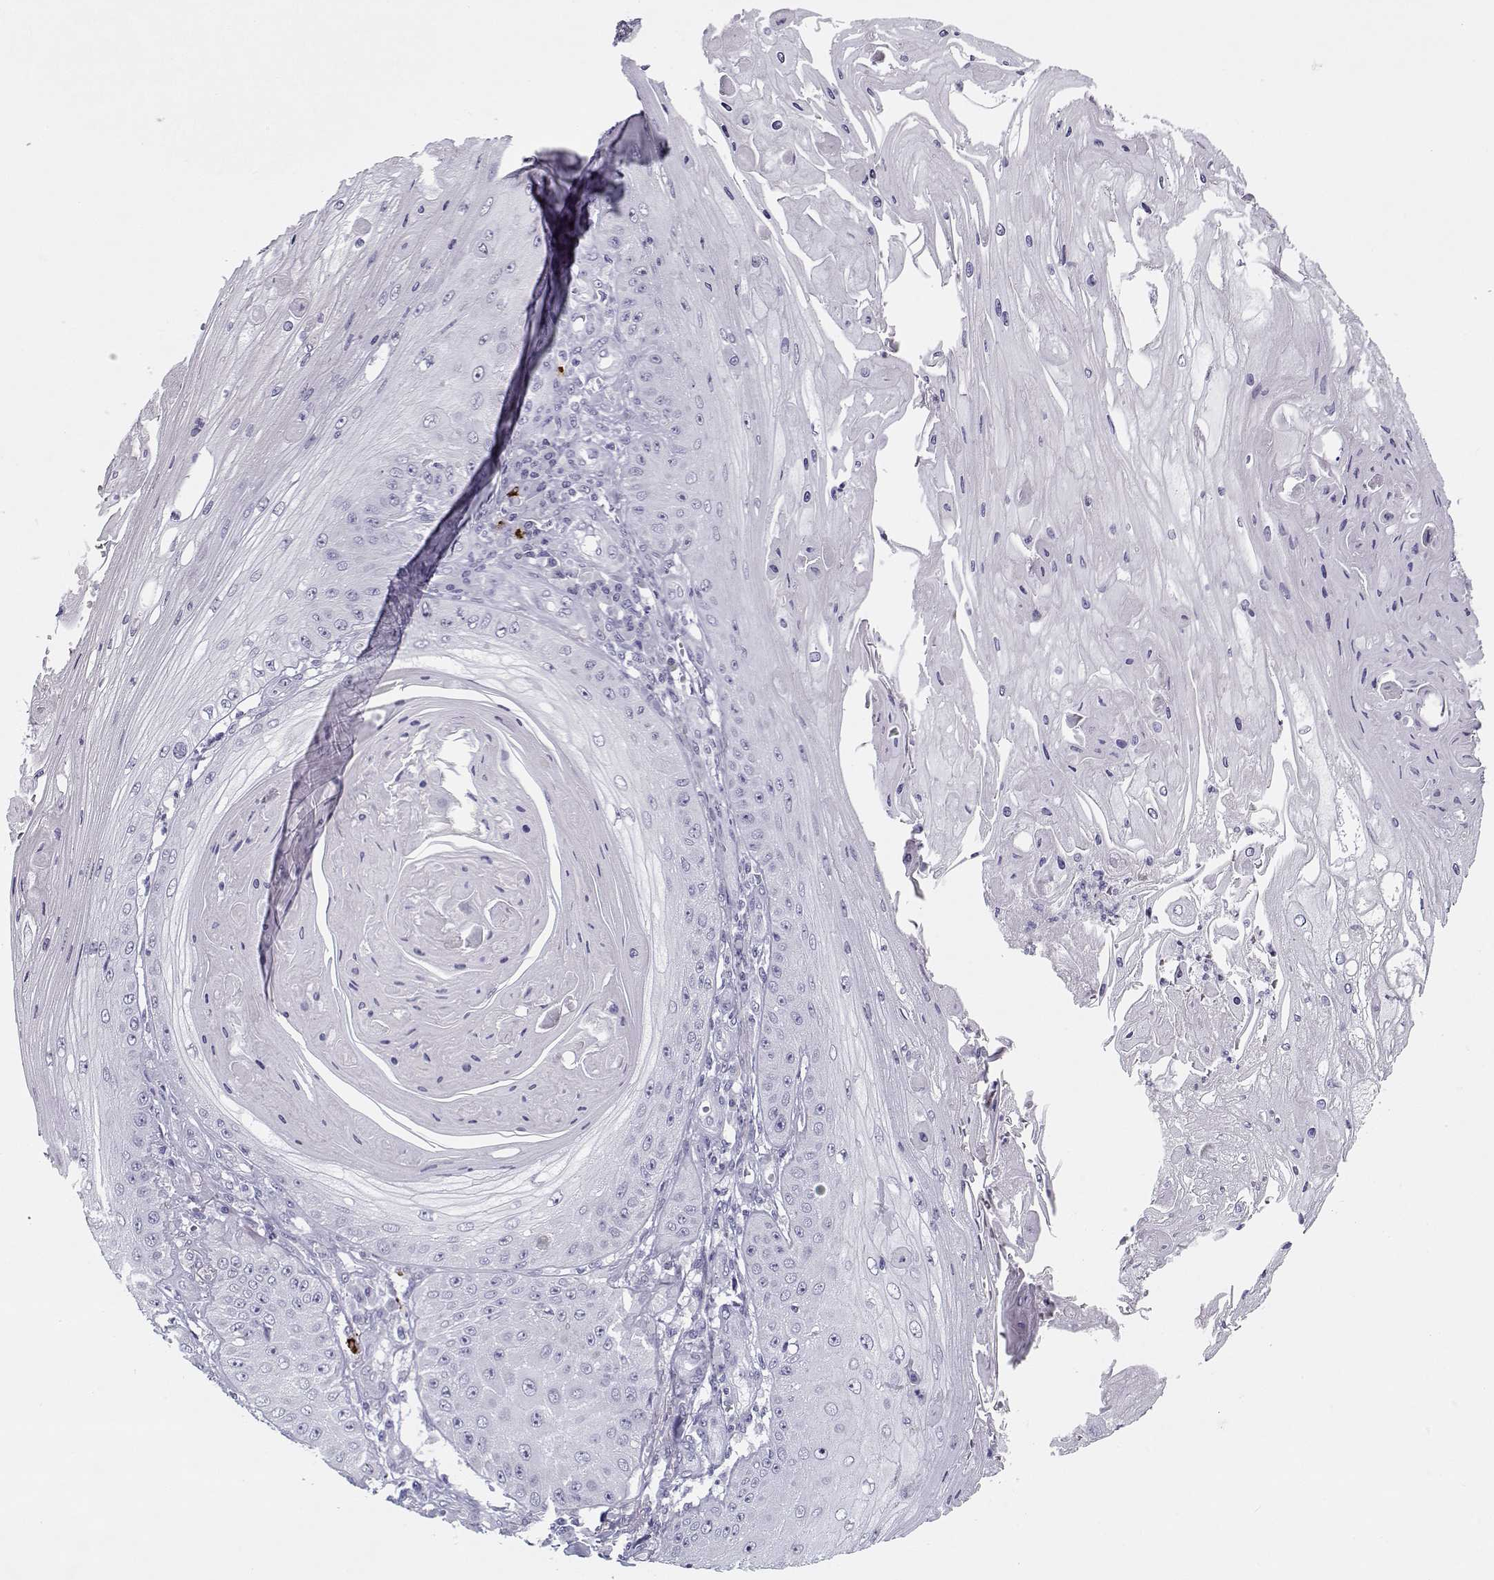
{"staining": {"intensity": "negative", "quantity": "none", "location": "none"}, "tissue": "skin cancer", "cell_type": "Tumor cells", "image_type": "cancer", "snomed": [{"axis": "morphology", "description": "Squamous cell carcinoma, NOS"}, {"axis": "topography", "description": "Skin"}], "caption": "A high-resolution histopathology image shows immunohistochemistry (IHC) staining of skin squamous cell carcinoma, which shows no significant staining in tumor cells.", "gene": "CREB3L3", "patient": {"sex": "male", "age": 70}}